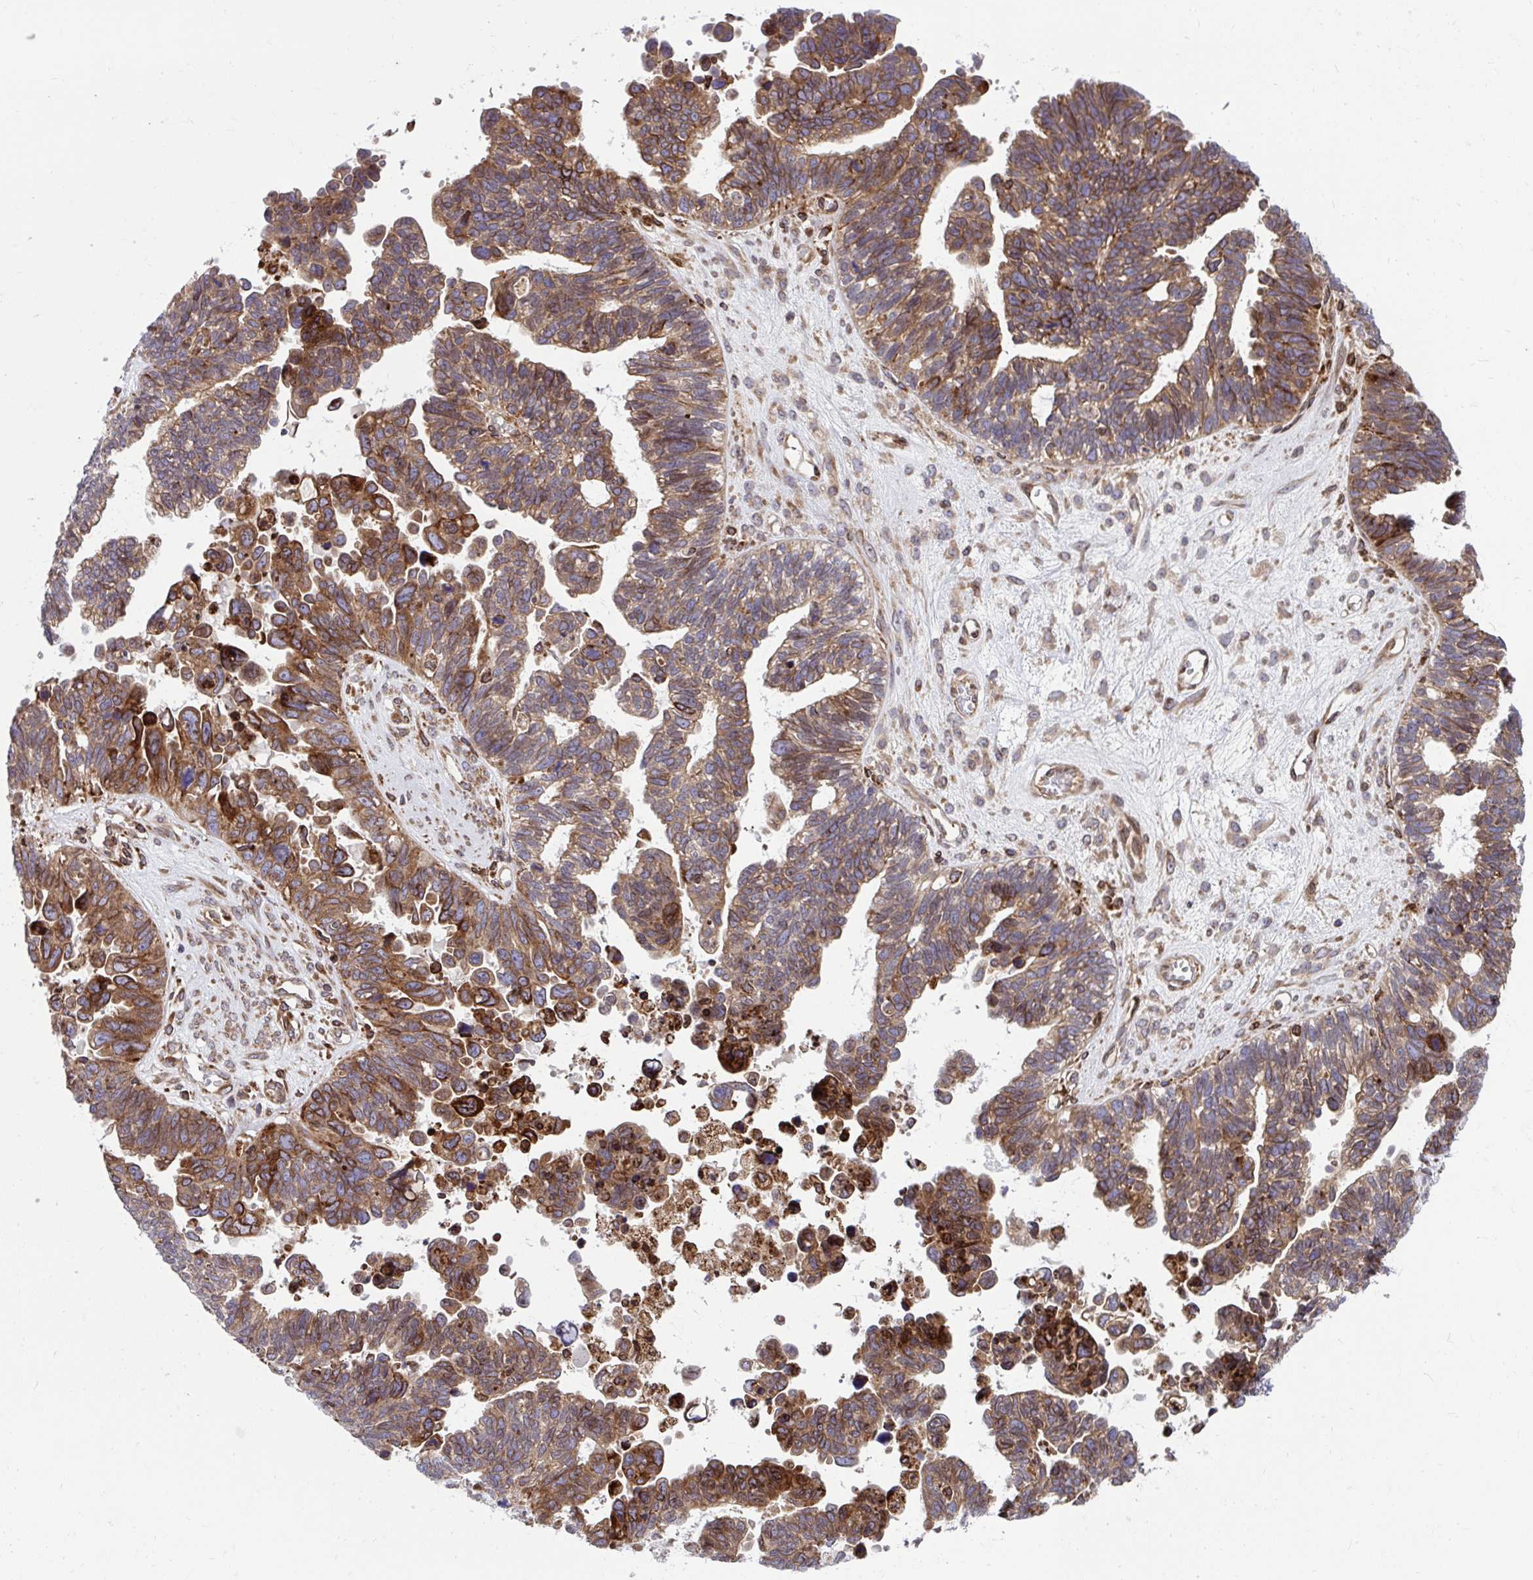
{"staining": {"intensity": "moderate", "quantity": ">75%", "location": "cytoplasmic/membranous"}, "tissue": "ovarian cancer", "cell_type": "Tumor cells", "image_type": "cancer", "snomed": [{"axis": "morphology", "description": "Cystadenocarcinoma, serous, NOS"}, {"axis": "topography", "description": "Ovary"}], "caption": "DAB (3,3'-diaminobenzidine) immunohistochemical staining of ovarian cancer (serous cystadenocarcinoma) demonstrates moderate cytoplasmic/membranous protein expression in about >75% of tumor cells.", "gene": "STIM2", "patient": {"sex": "female", "age": 60}}